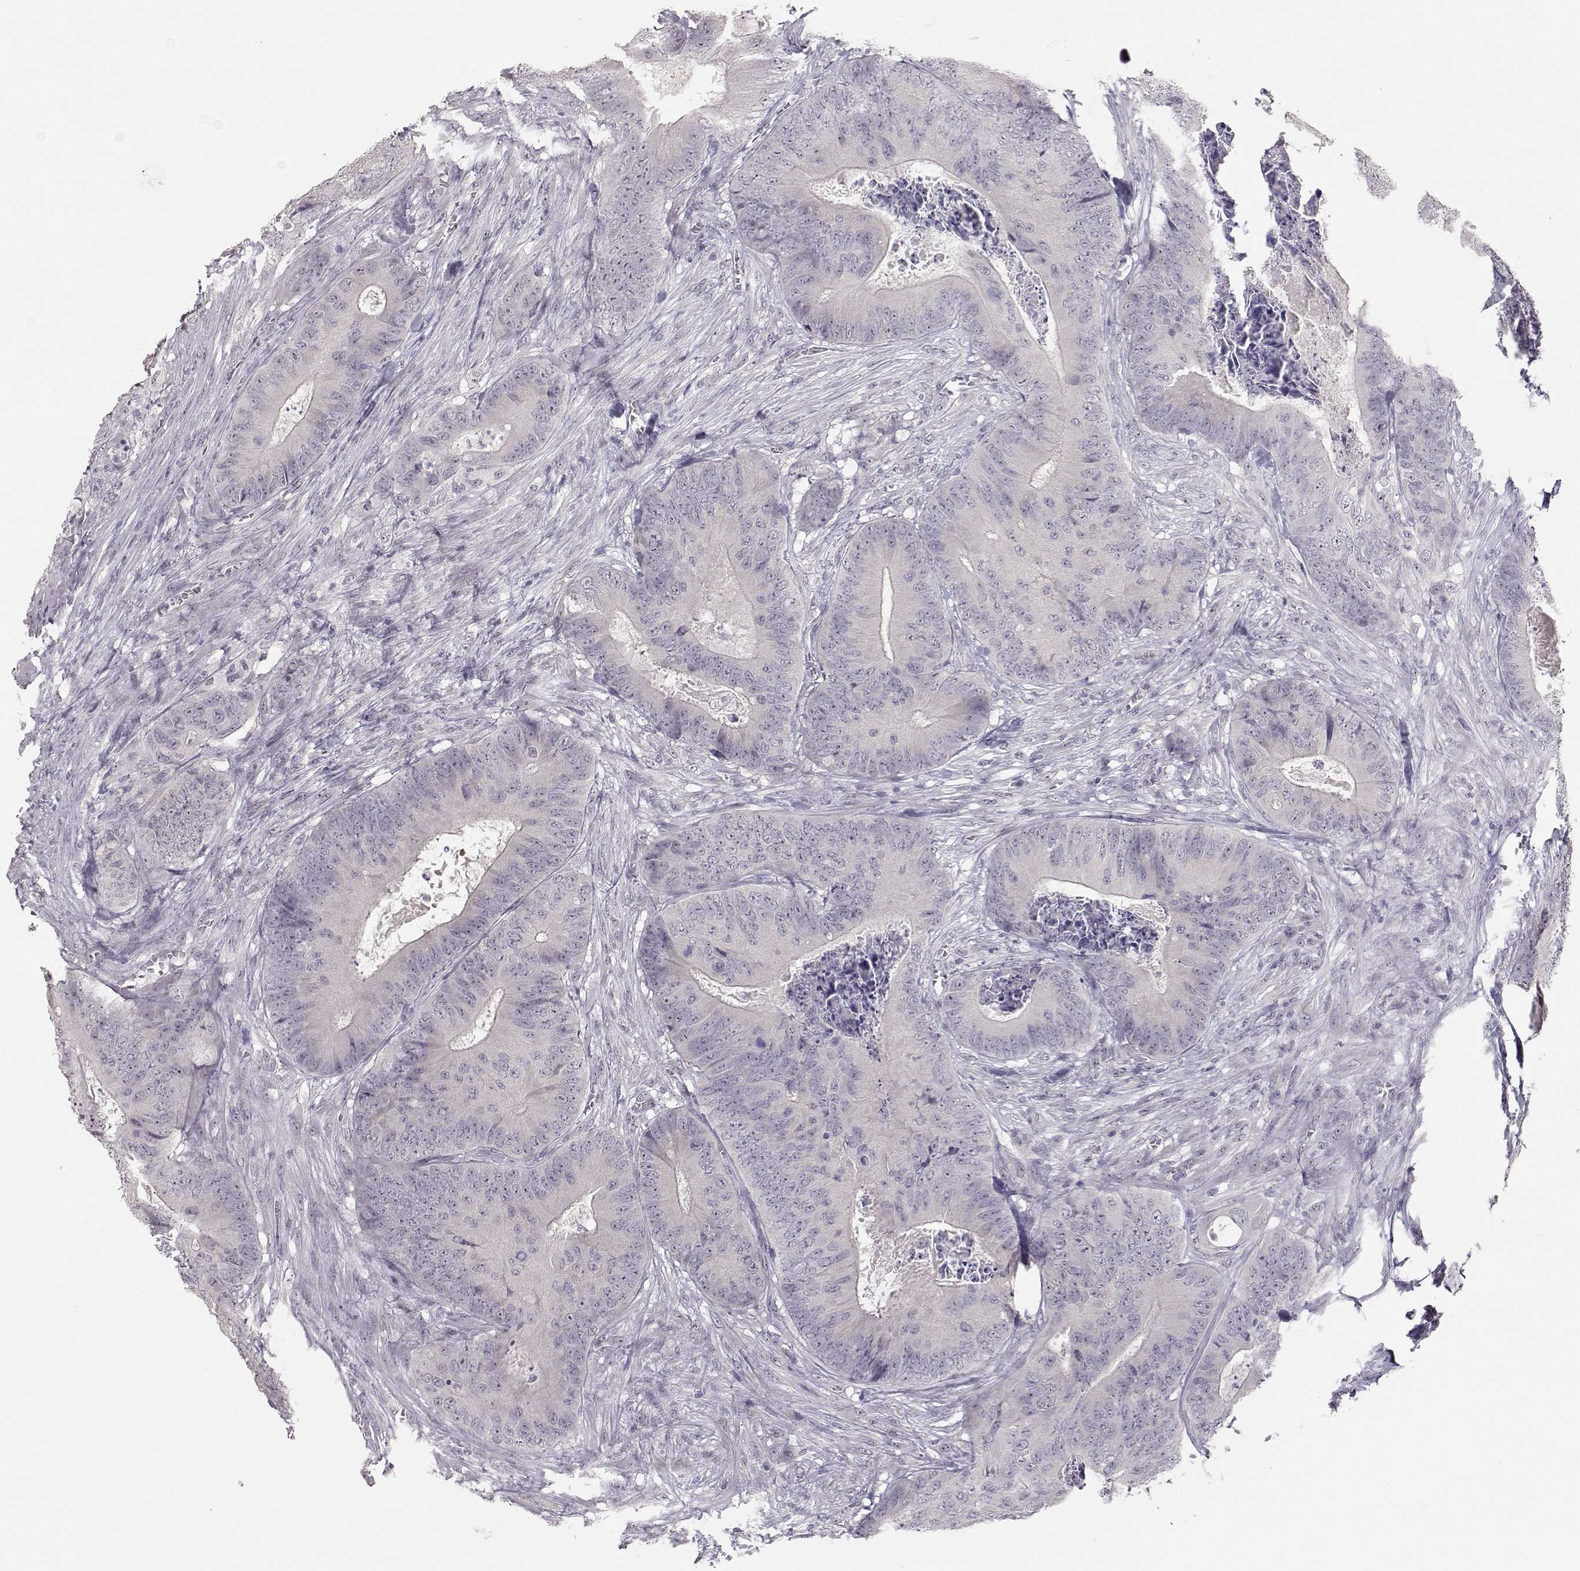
{"staining": {"intensity": "negative", "quantity": "none", "location": "none"}, "tissue": "colorectal cancer", "cell_type": "Tumor cells", "image_type": "cancer", "snomed": [{"axis": "morphology", "description": "Adenocarcinoma, NOS"}, {"axis": "topography", "description": "Colon"}], "caption": "Immunohistochemistry (IHC) of human colorectal cancer displays no staining in tumor cells.", "gene": "FAM205A", "patient": {"sex": "male", "age": 84}}